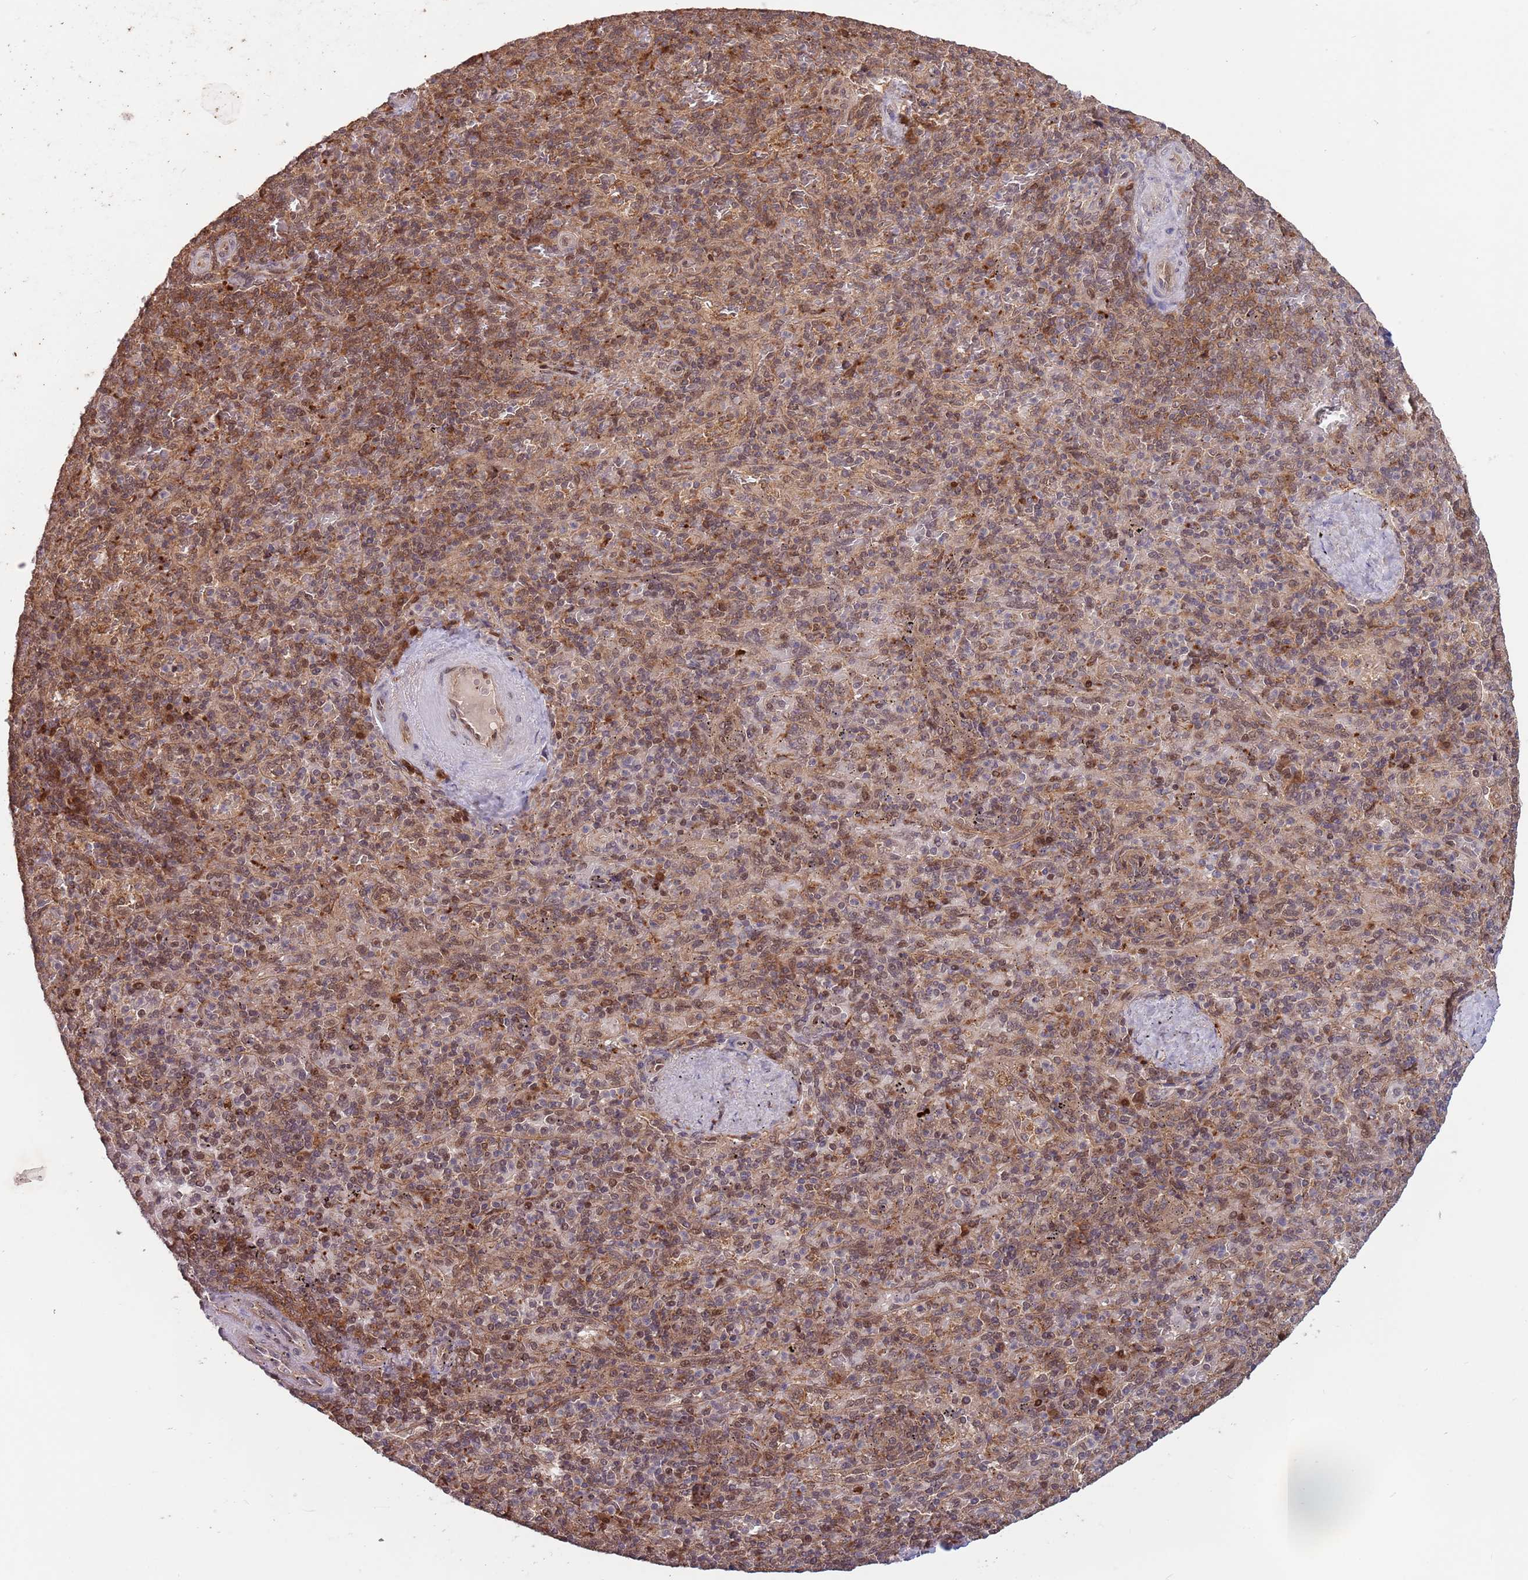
{"staining": {"intensity": "moderate", "quantity": "25%-75%", "location": "nuclear"}, "tissue": "spleen", "cell_type": "Cells in red pulp", "image_type": "normal", "snomed": [{"axis": "morphology", "description": "Normal tissue, NOS"}, {"axis": "topography", "description": "Spleen"}], "caption": "The photomicrograph shows a brown stain indicating the presence of a protein in the nuclear of cells in red pulp in spleen.", "gene": "SALL1", "patient": {"sex": "male", "age": 82}}